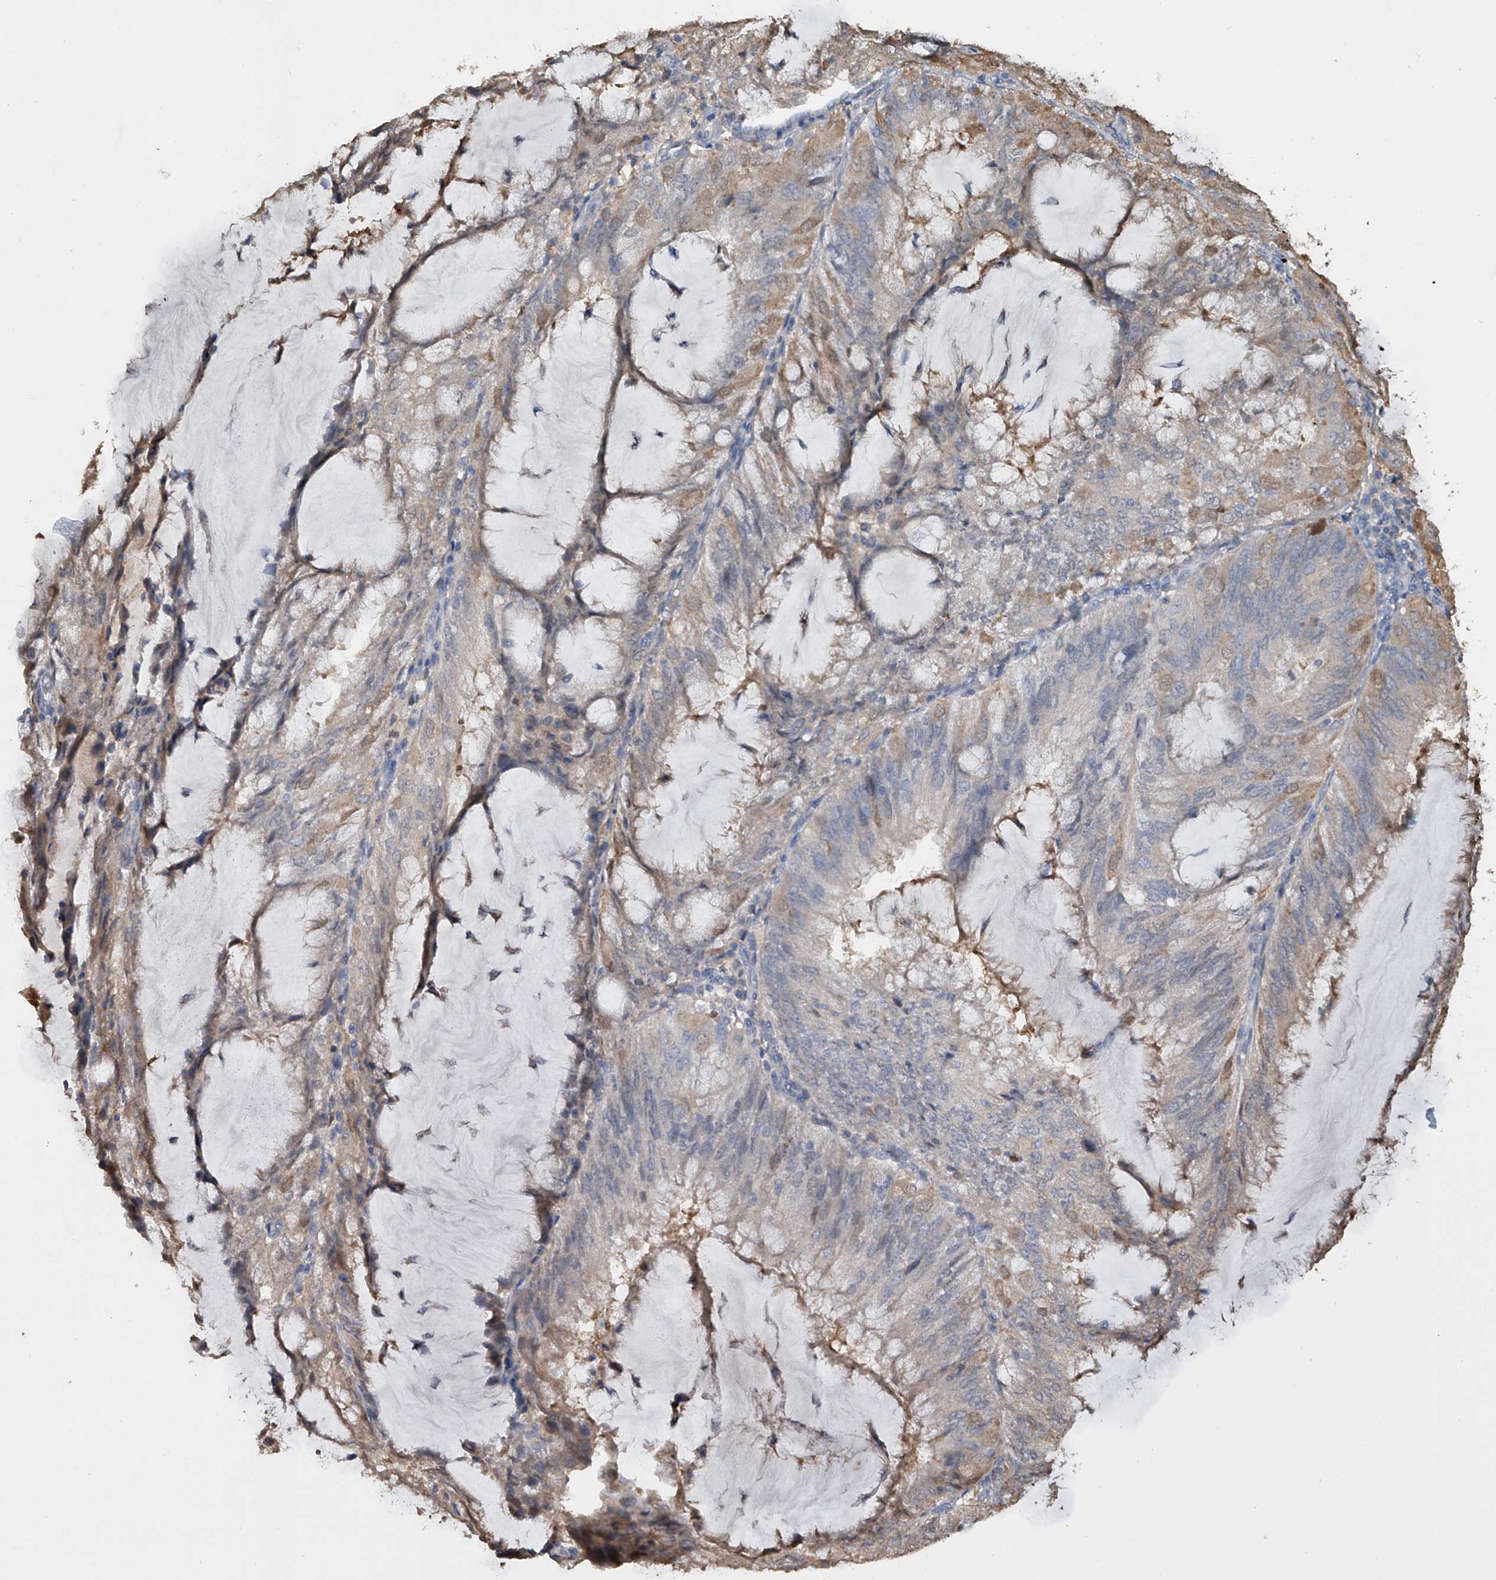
{"staining": {"intensity": "weak", "quantity": "<25%", "location": "cytoplasmic/membranous,nuclear"}, "tissue": "endometrial cancer", "cell_type": "Tumor cells", "image_type": "cancer", "snomed": [{"axis": "morphology", "description": "Adenocarcinoma, NOS"}, {"axis": "topography", "description": "Endometrium"}], "caption": "The photomicrograph reveals no significant expression in tumor cells of endometrial cancer.", "gene": "DOCK9", "patient": {"sex": "female", "age": 81}}